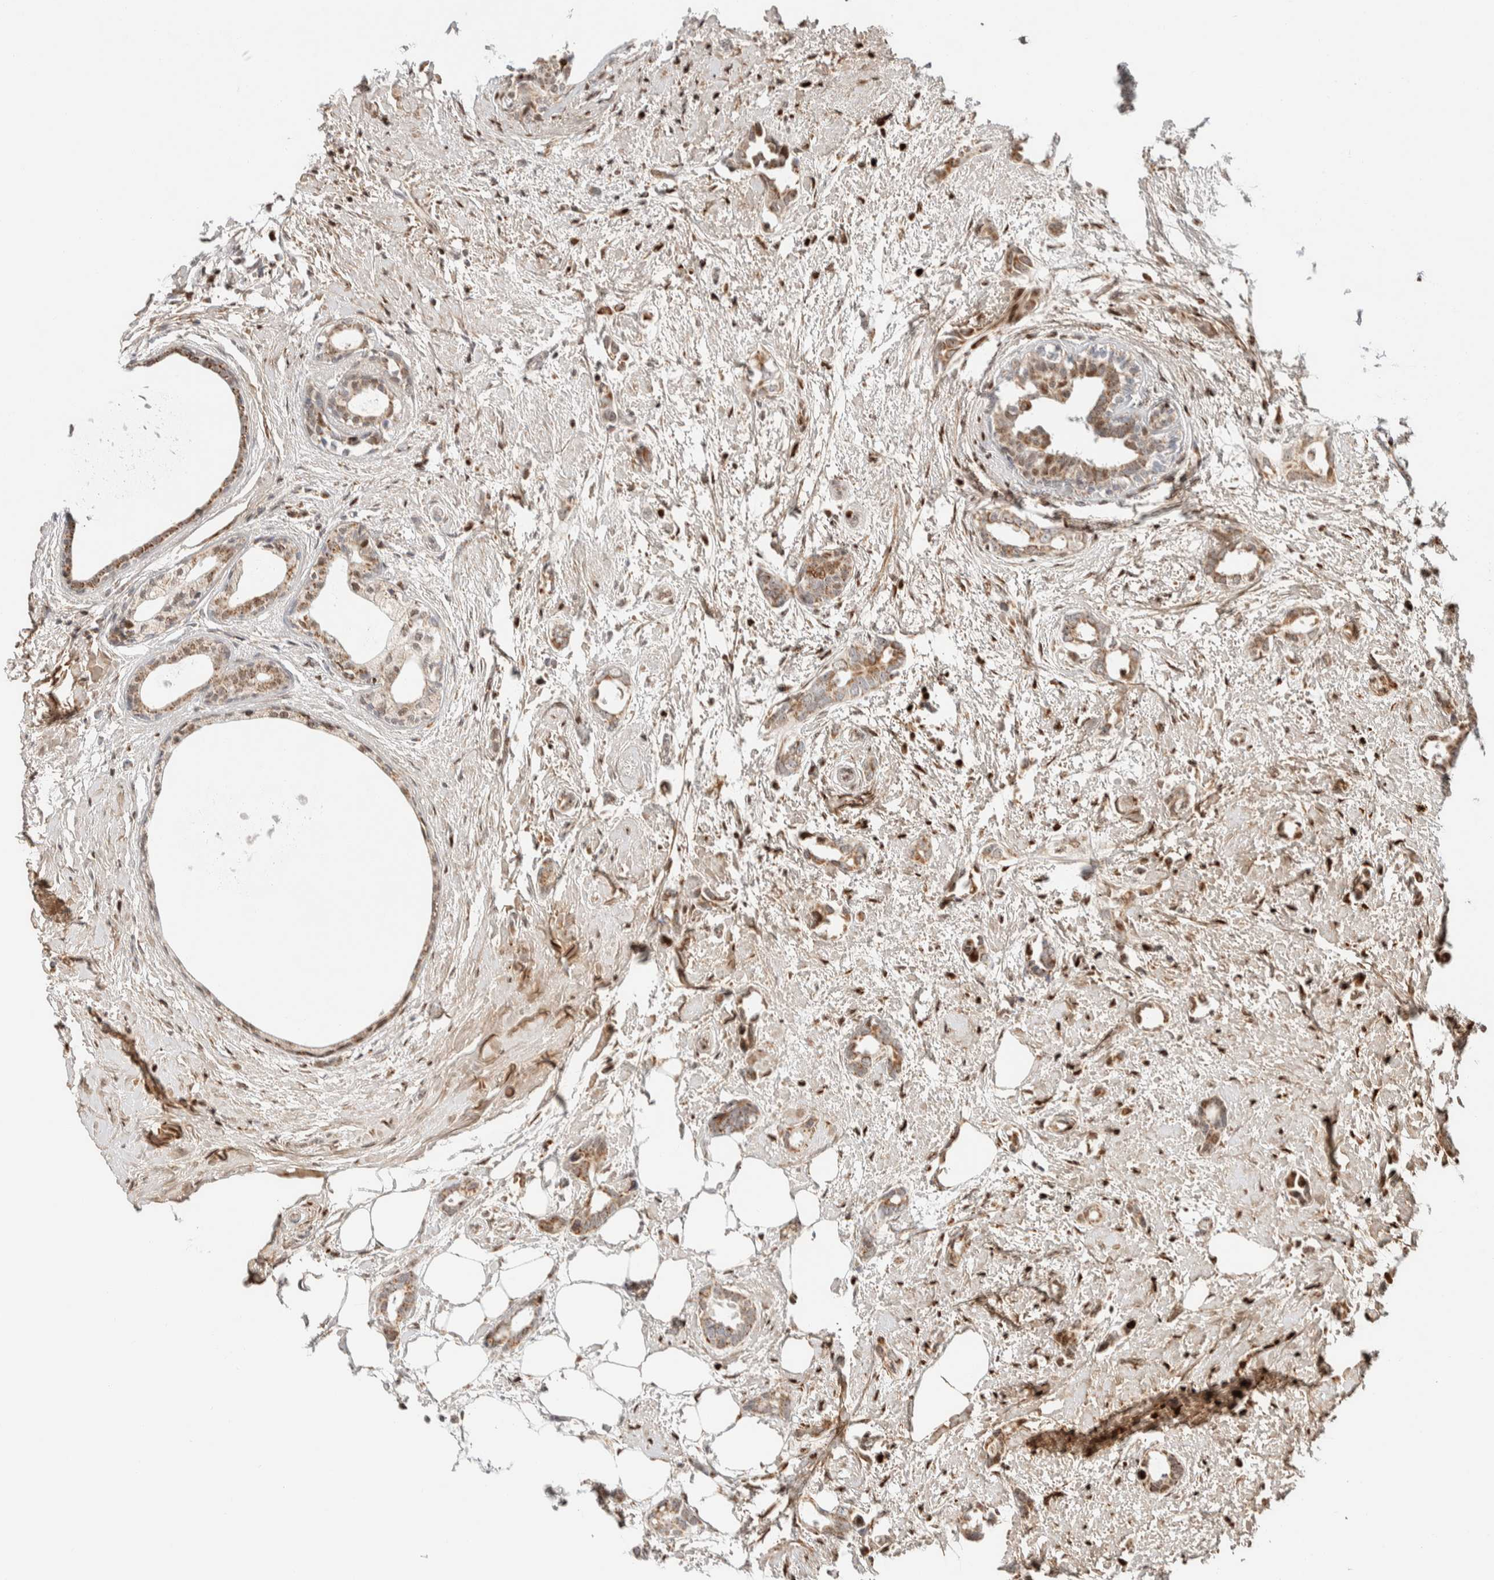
{"staining": {"intensity": "moderate", "quantity": ">75%", "location": "cytoplasmic/membranous"}, "tissue": "breast cancer", "cell_type": "Tumor cells", "image_type": "cancer", "snomed": [{"axis": "morphology", "description": "Duct carcinoma"}, {"axis": "topography", "description": "Breast"}], "caption": "Immunohistochemistry (IHC) staining of breast cancer (infiltrating ductal carcinoma), which displays medium levels of moderate cytoplasmic/membranous staining in approximately >75% of tumor cells indicating moderate cytoplasmic/membranous protein staining. The staining was performed using DAB (3,3'-diaminobenzidine) (brown) for protein detection and nuclei were counterstained in hematoxylin (blue).", "gene": "TSPAN32", "patient": {"sex": "female", "age": 55}}